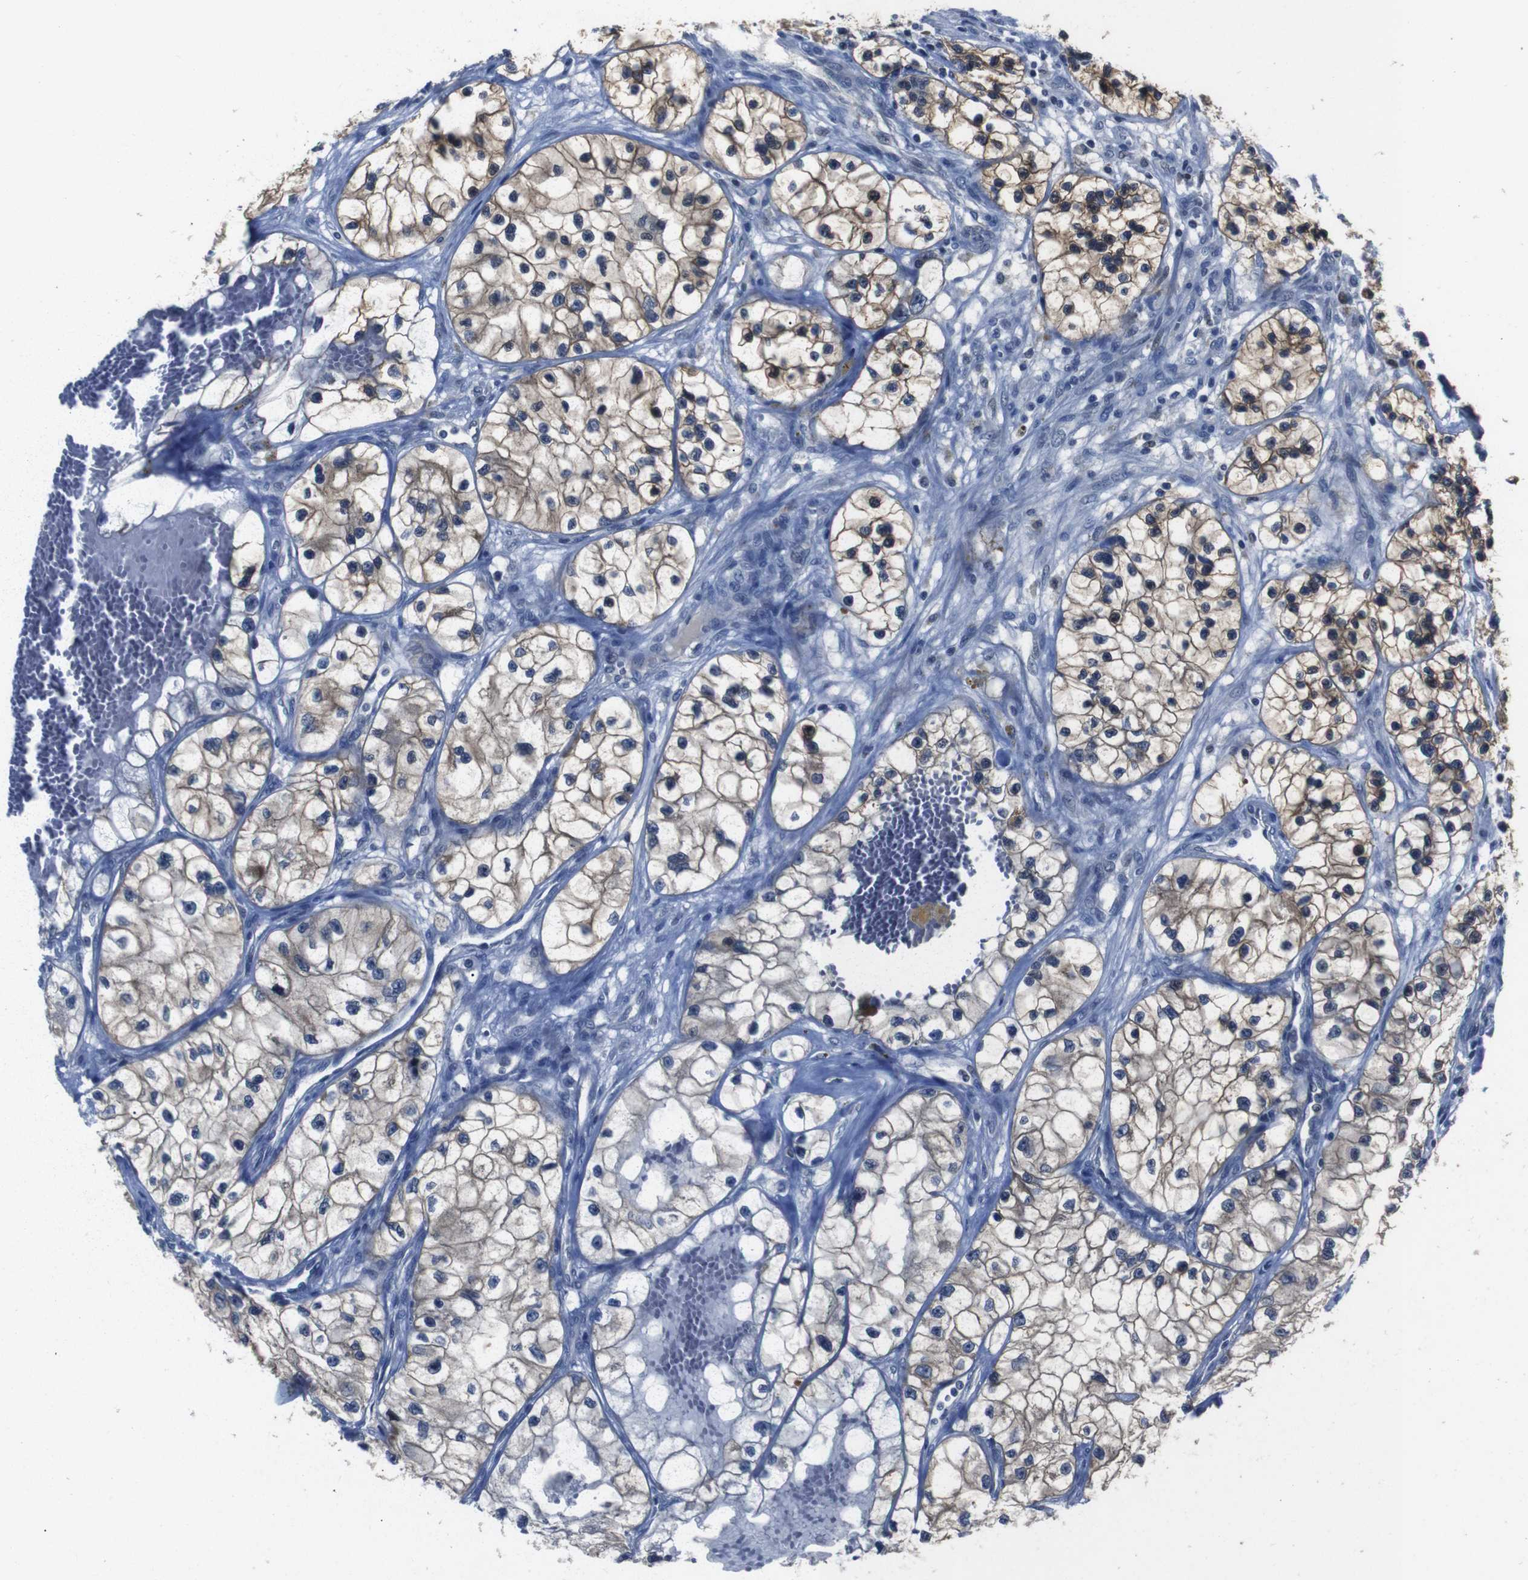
{"staining": {"intensity": "moderate", "quantity": "25%-75%", "location": "cytoplasmic/membranous"}, "tissue": "renal cancer", "cell_type": "Tumor cells", "image_type": "cancer", "snomed": [{"axis": "morphology", "description": "Adenocarcinoma, NOS"}, {"axis": "topography", "description": "Kidney"}], "caption": "Immunohistochemical staining of human adenocarcinoma (renal) exhibits moderate cytoplasmic/membranous protein positivity in approximately 25%-75% of tumor cells. (DAB = brown stain, brightfield microscopy at high magnification).", "gene": "SEMA4B", "patient": {"sex": "female", "age": 57}}